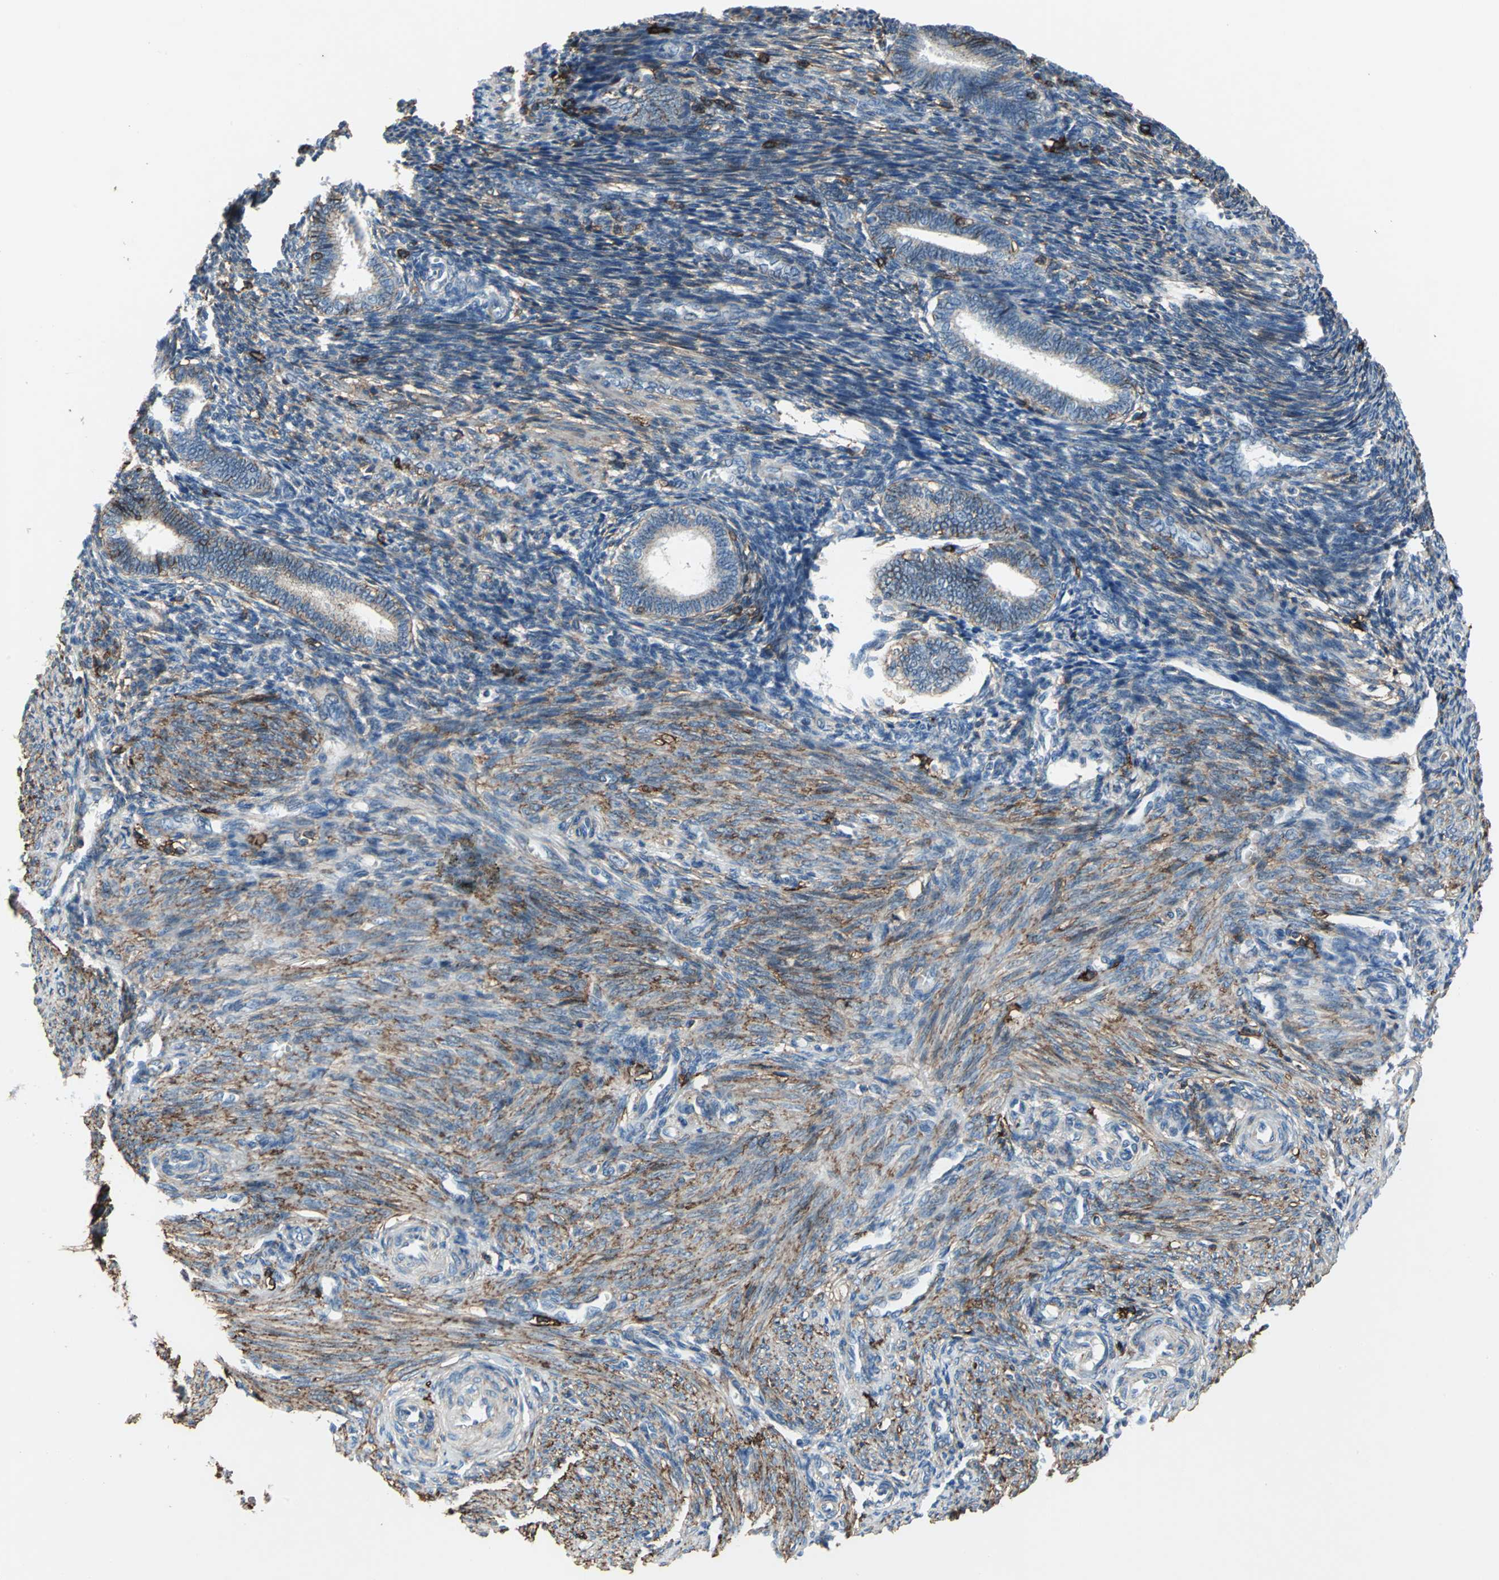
{"staining": {"intensity": "weak", "quantity": "<25%", "location": "cytoplasmic/membranous"}, "tissue": "endometrium", "cell_type": "Cells in endometrial stroma", "image_type": "normal", "snomed": [{"axis": "morphology", "description": "Normal tissue, NOS"}, {"axis": "topography", "description": "Endometrium"}], "caption": "DAB immunohistochemical staining of normal human endometrium exhibits no significant staining in cells in endometrial stroma.", "gene": "CD44", "patient": {"sex": "female", "age": 27}}